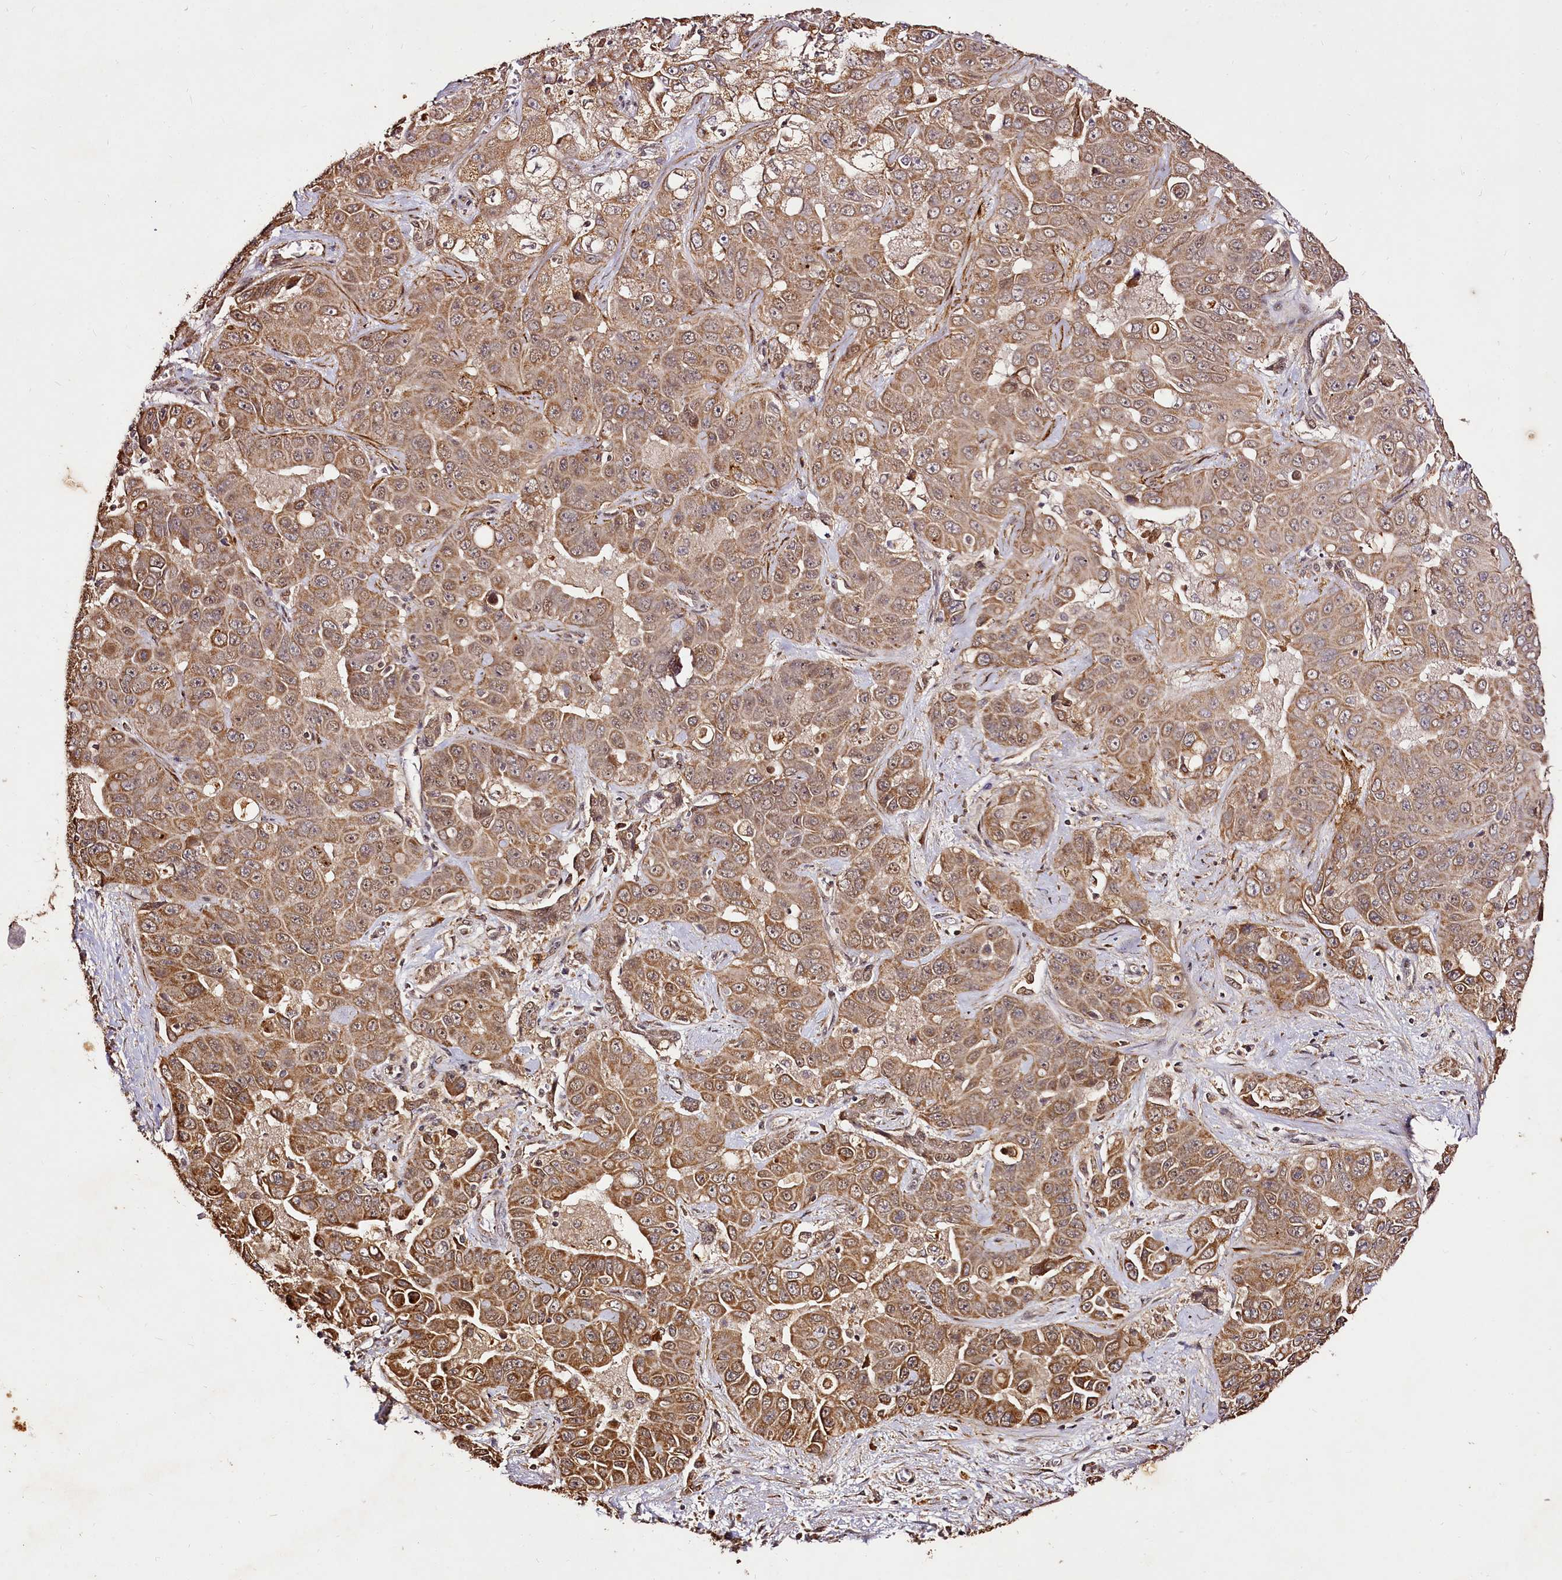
{"staining": {"intensity": "moderate", "quantity": ">75%", "location": "cytoplasmic/membranous"}, "tissue": "liver cancer", "cell_type": "Tumor cells", "image_type": "cancer", "snomed": [{"axis": "morphology", "description": "Cholangiocarcinoma"}, {"axis": "topography", "description": "Liver"}], "caption": "A high-resolution histopathology image shows IHC staining of liver cancer, which reveals moderate cytoplasmic/membranous expression in approximately >75% of tumor cells.", "gene": "EDIL3", "patient": {"sex": "female", "age": 52}}